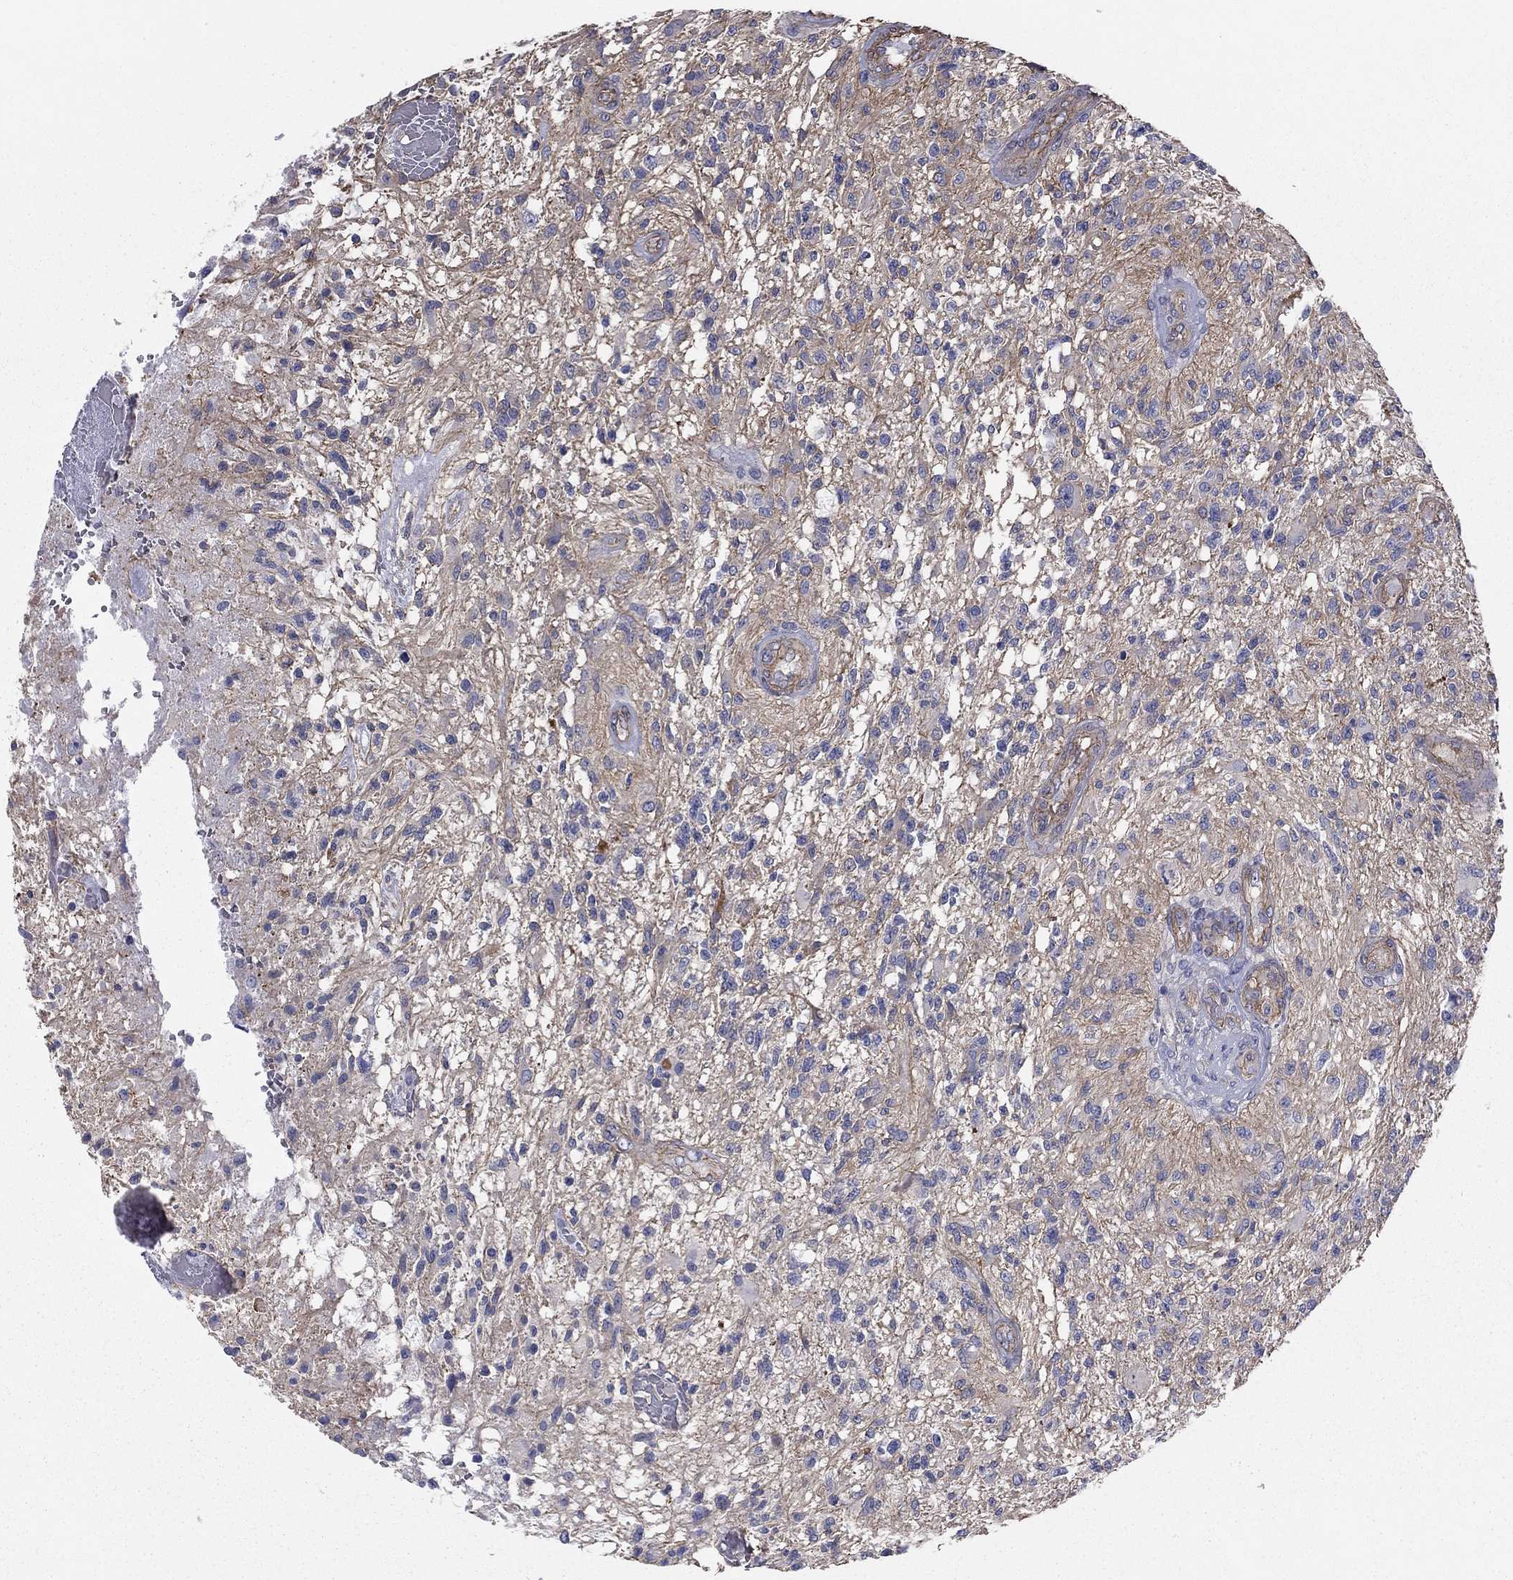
{"staining": {"intensity": "negative", "quantity": "none", "location": "none"}, "tissue": "glioma", "cell_type": "Tumor cells", "image_type": "cancer", "snomed": [{"axis": "morphology", "description": "Glioma, malignant, High grade"}, {"axis": "topography", "description": "Brain"}], "caption": "Malignant high-grade glioma stained for a protein using IHC exhibits no positivity tumor cells.", "gene": "TCHH", "patient": {"sex": "male", "age": 56}}